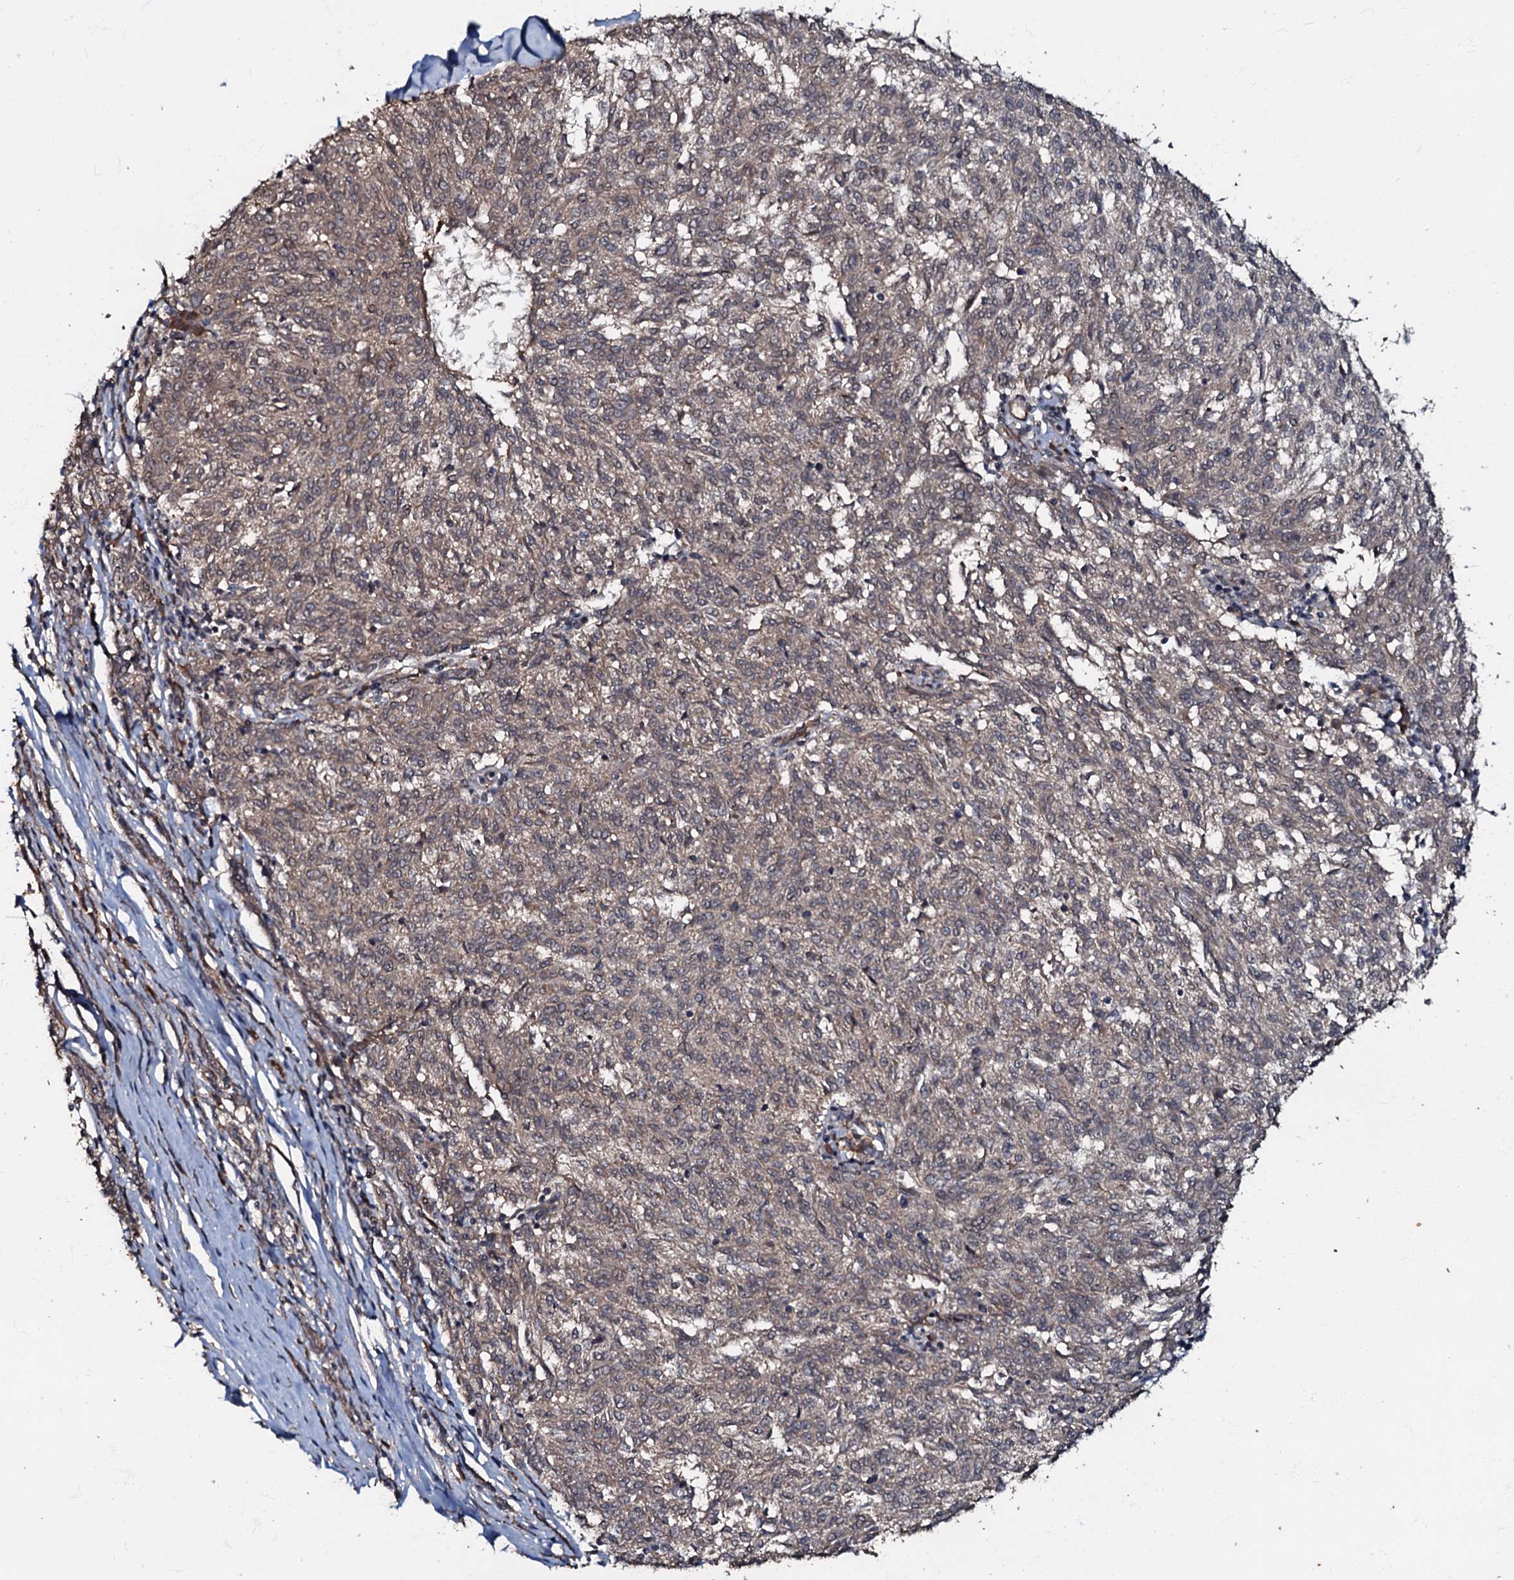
{"staining": {"intensity": "weak", "quantity": "25%-75%", "location": "cytoplasmic/membranous"}, "tissue": "melanoma", "cell_type": "Tumor cells", "image_type": "cancer", "snomed": [{"axis": "morphology", "description": "Malignant melanoma, NOS"}, {"axis": "topography", "description": "Skin"}], "caption": "The image shows immunohistochemical staining of malignant melanoma. There is weak cytoplasmic/membranous positivity is identified in approximately 25%-75% of tumor cells. The protein of interest is stained brown, and the nuclei are stained in blue (DAB (3,3'-diaminobenzidine) IHC with brightfield microscopy, high magnification).", "gene": "MANSC4", "patient": {"sex": "female", "age": 72}}